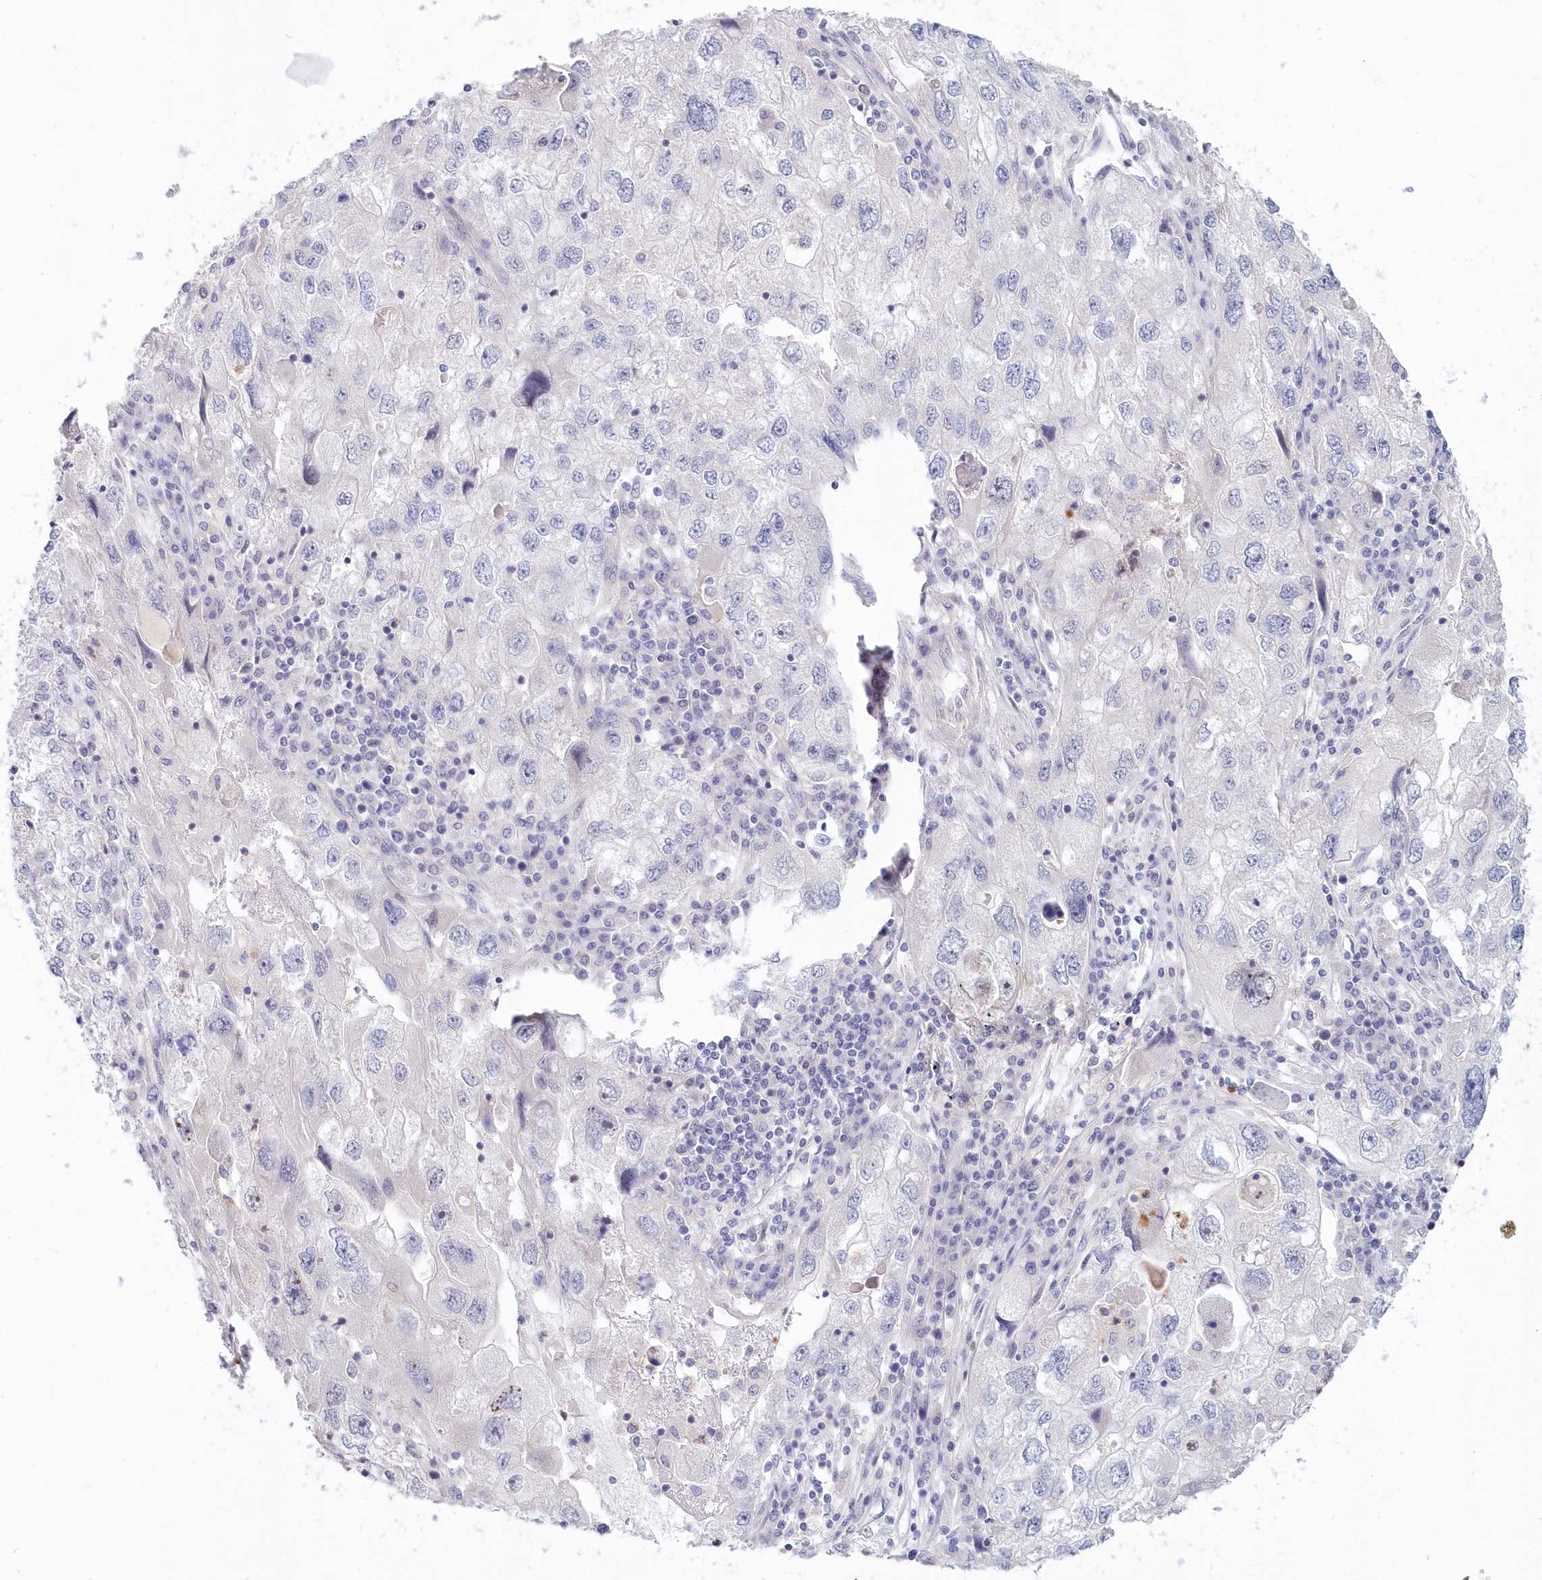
{"staining": {"intensity": "negative", "quantity": "none", "location": "none"}, "tissue": "endometrial cancer", "cell_type": "Tumor cells", "image_type": "cancer", "snomed": [{"axis": "morphology", "description": "Adenocarcinoma, NOS"}, {"axis": "topography", "description": "Endometrium"}], "caption": "Immunohistochemistry histopathology image of neoplastic tissue: human adenocarcinoma (endometrial) stained with DAB (3,3'-diaminobenzidine) demonstrates no significant protein staining in tumor cells.", "gene": "KATNA1", "patient": {"sex": "female", "age": 49}}